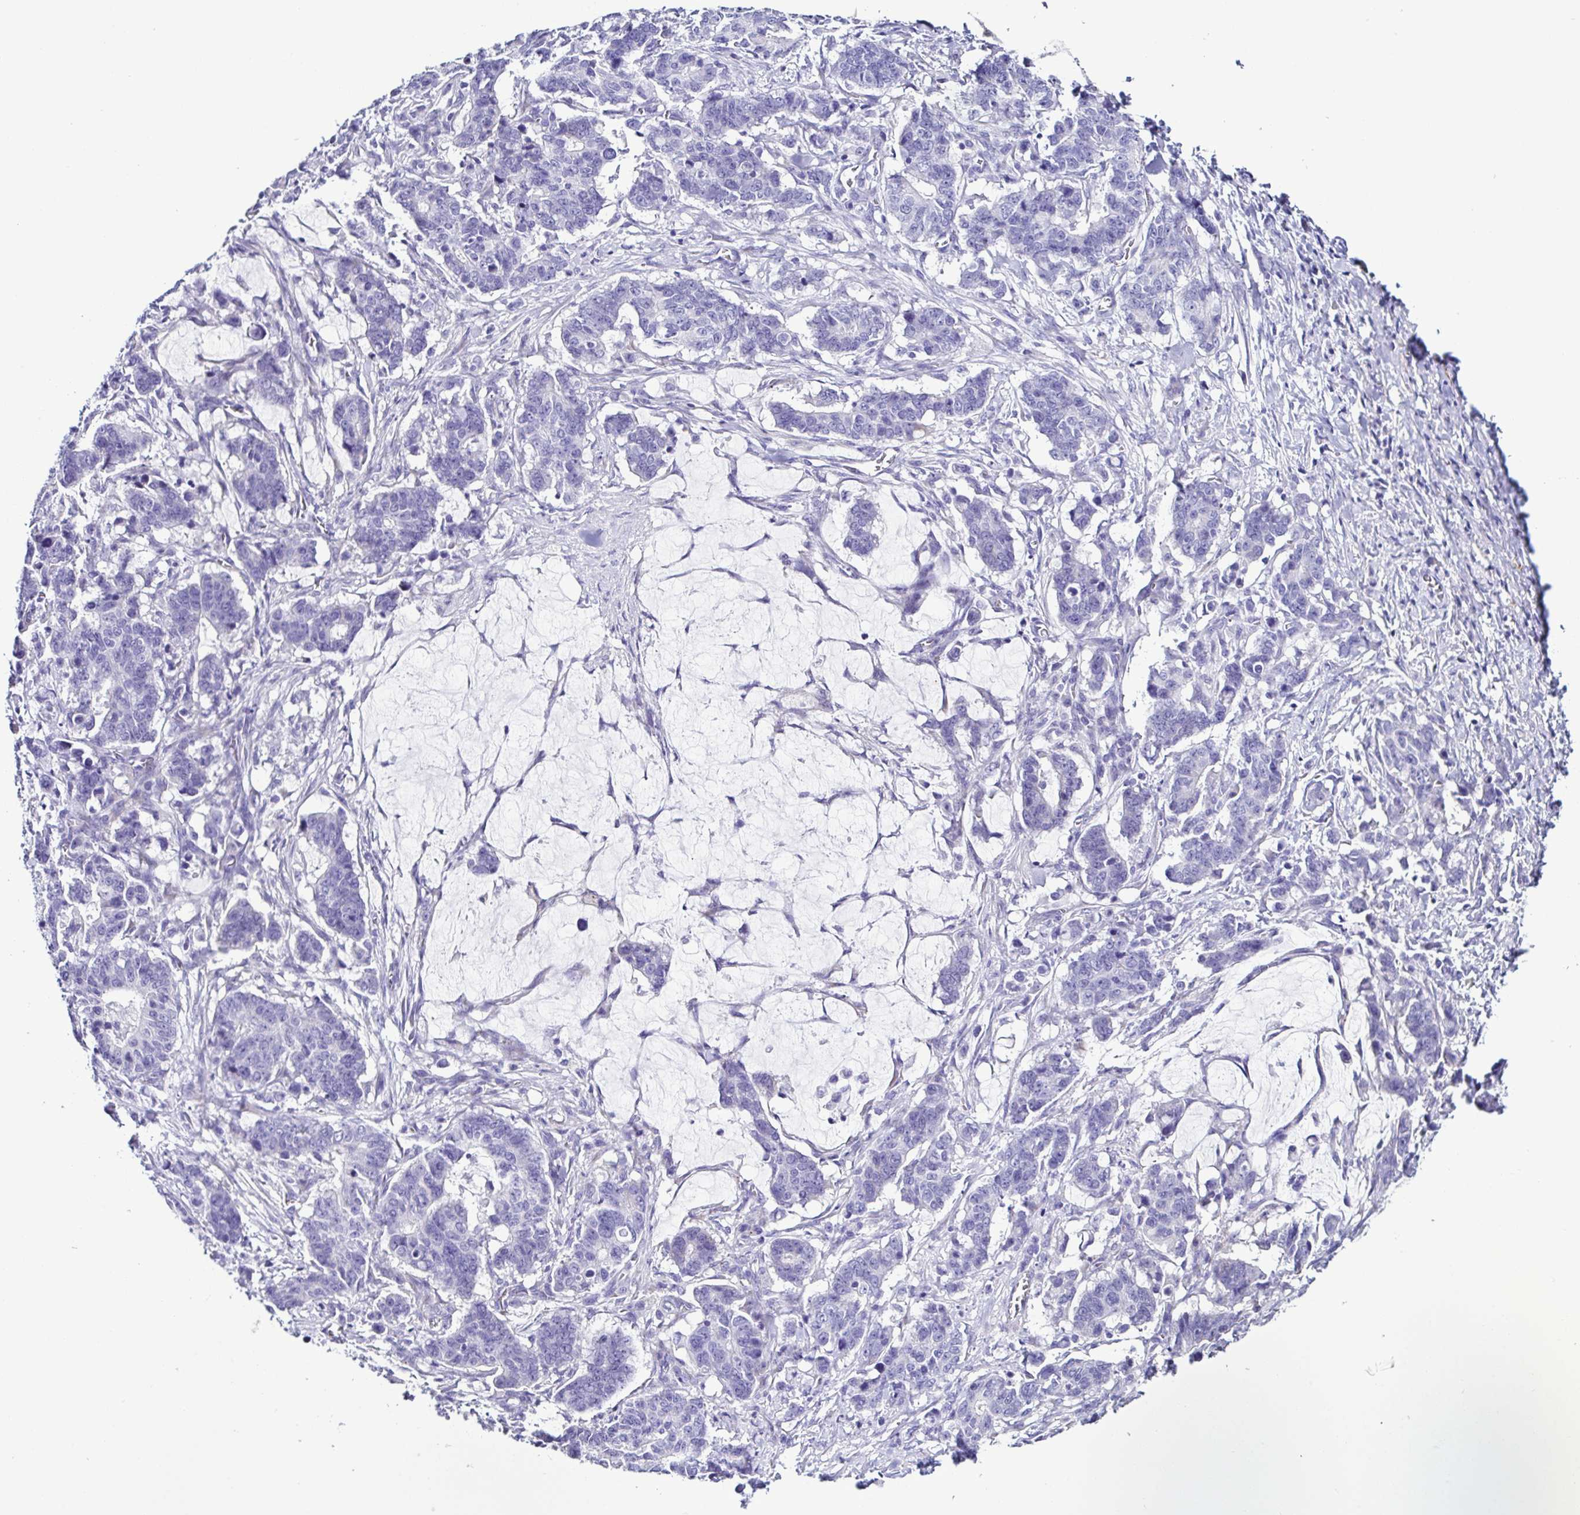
{"staining": {"intensity": "negative", "quantity": "none", "location": "none"}, "tissue": "stomach cancer", "cell_type": "Tumor cells", "image_type": "cancer", "snomed": [{"axis": "morphology", "description": "Normal tissue, NOS"}, {"axis": "morphology", "description": "Adenocarcinoma, NOS"}, {"axis": "topography", "description": "Stomach"}], "caption": "This is an immunohistochemistry (IHC) photomicrograph of human stomach cancer (adenocarcinoma). There is no staining in tumor cells.", "gene": "SRL", "patient": {"sex": "female", "age": 64}}